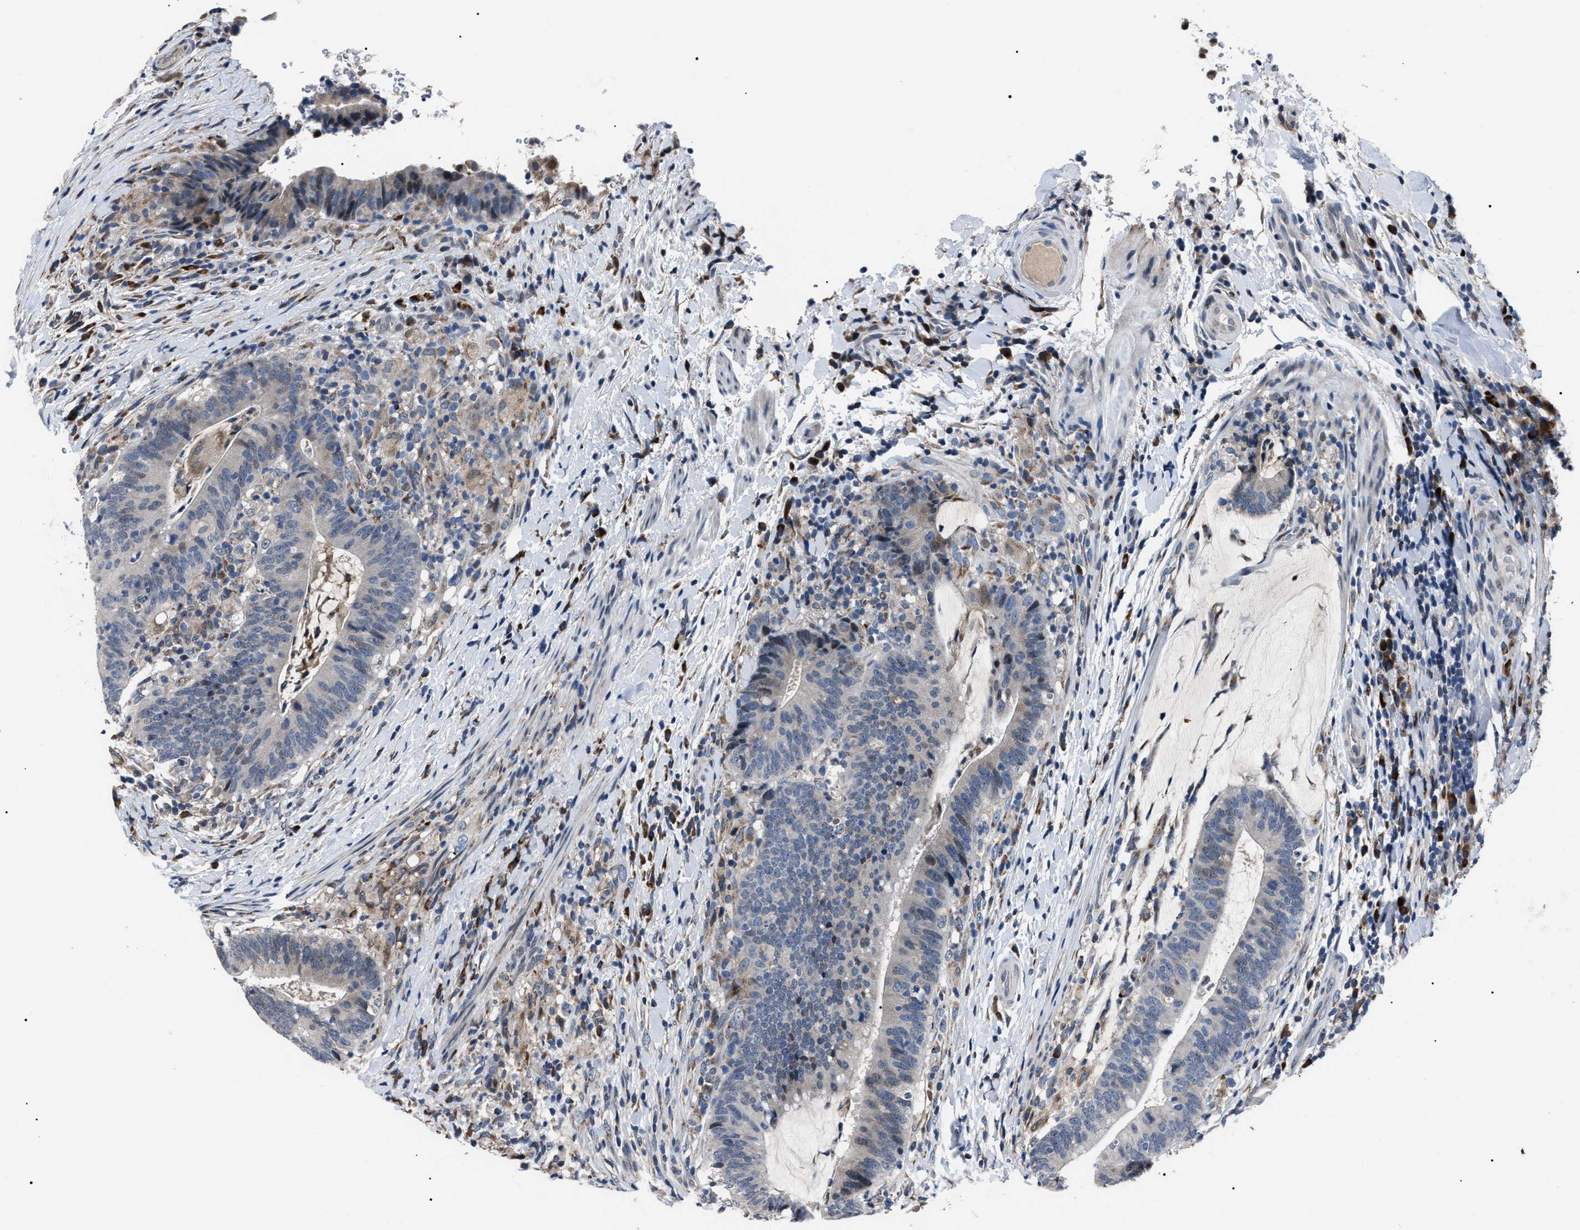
{"staining": {"intensity": "weak", "quantity": "<25%", "location": "cytoplasmic/membranous"}, "tissue": "colorectal cancer", "cell_type": "Tumor cells", "image_type": "cancer", "snomed": [{"axis": "morphology", "description": "Adenocarcinoma, NOS"}, {"axis": "topography", "description": "Colon"}], "caption": "Human colorectal cancer (adenocarcinoma) stained for a protein using IHC reveals no staining in tumor cells.", "gene": "LRRC14", "patient": {"sex": "female", "age": 66}}